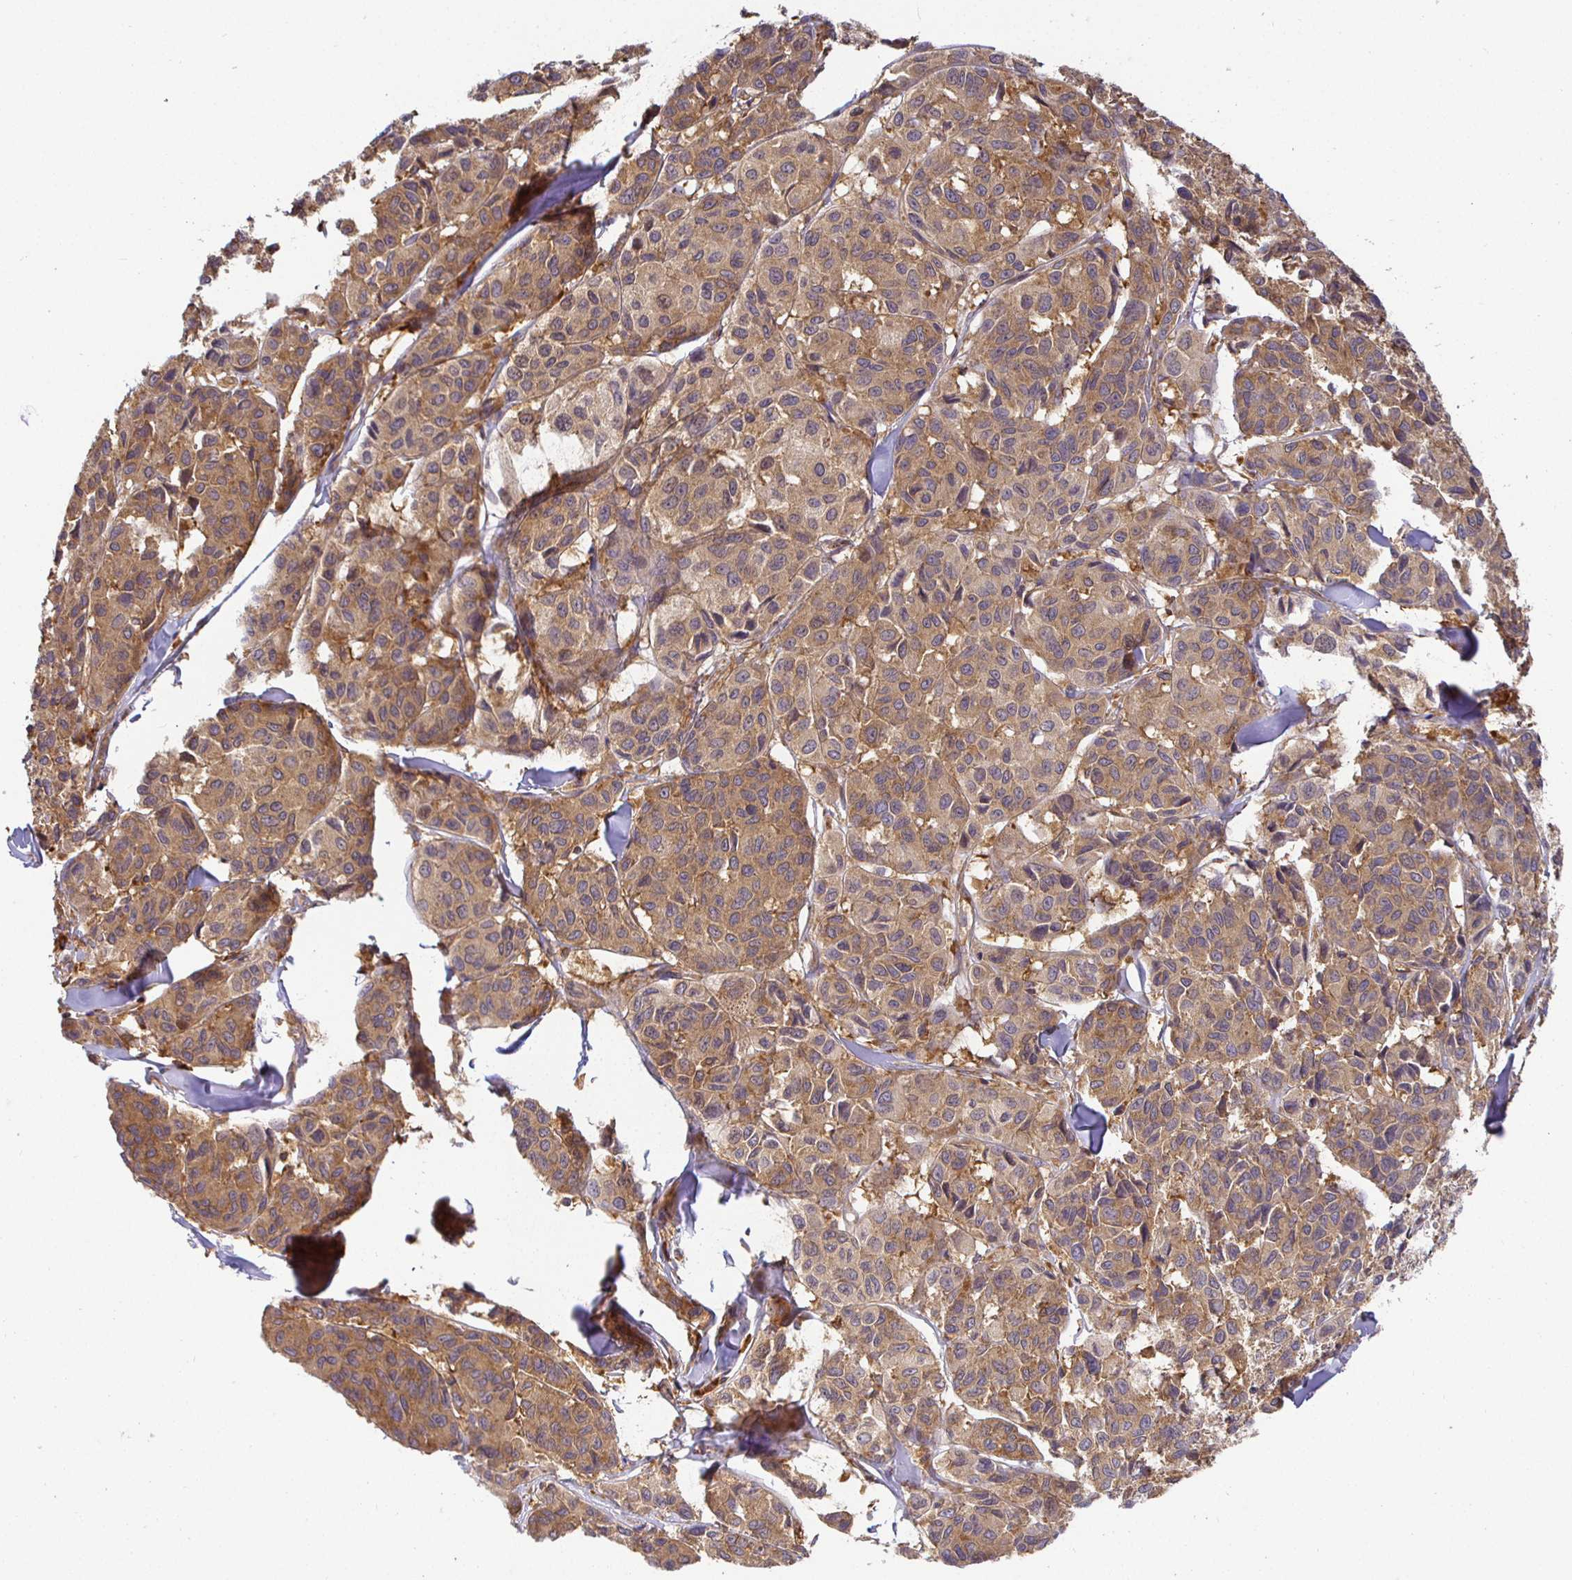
{"staining": {"intensity": "moderate", "quantity": ">75%", "location": "cytoplasmic/membranous"}, "tissue": "melanoma", "cell_type": "Tumor cells", "image_type": "cancer", "snomed": [{"axis": "morphology", "description": "Malignant melanoma, NOS"}, {"axis": "topography", "description": "Skin"}], "caption": "Immunohistochemical staining of melanoma shows medium levels of moderate cytoplasmic/membranous positivity in about >75% of tumor cells.", "gene": "IRAK1", "patient": {"sex": "female", "age": 66}}